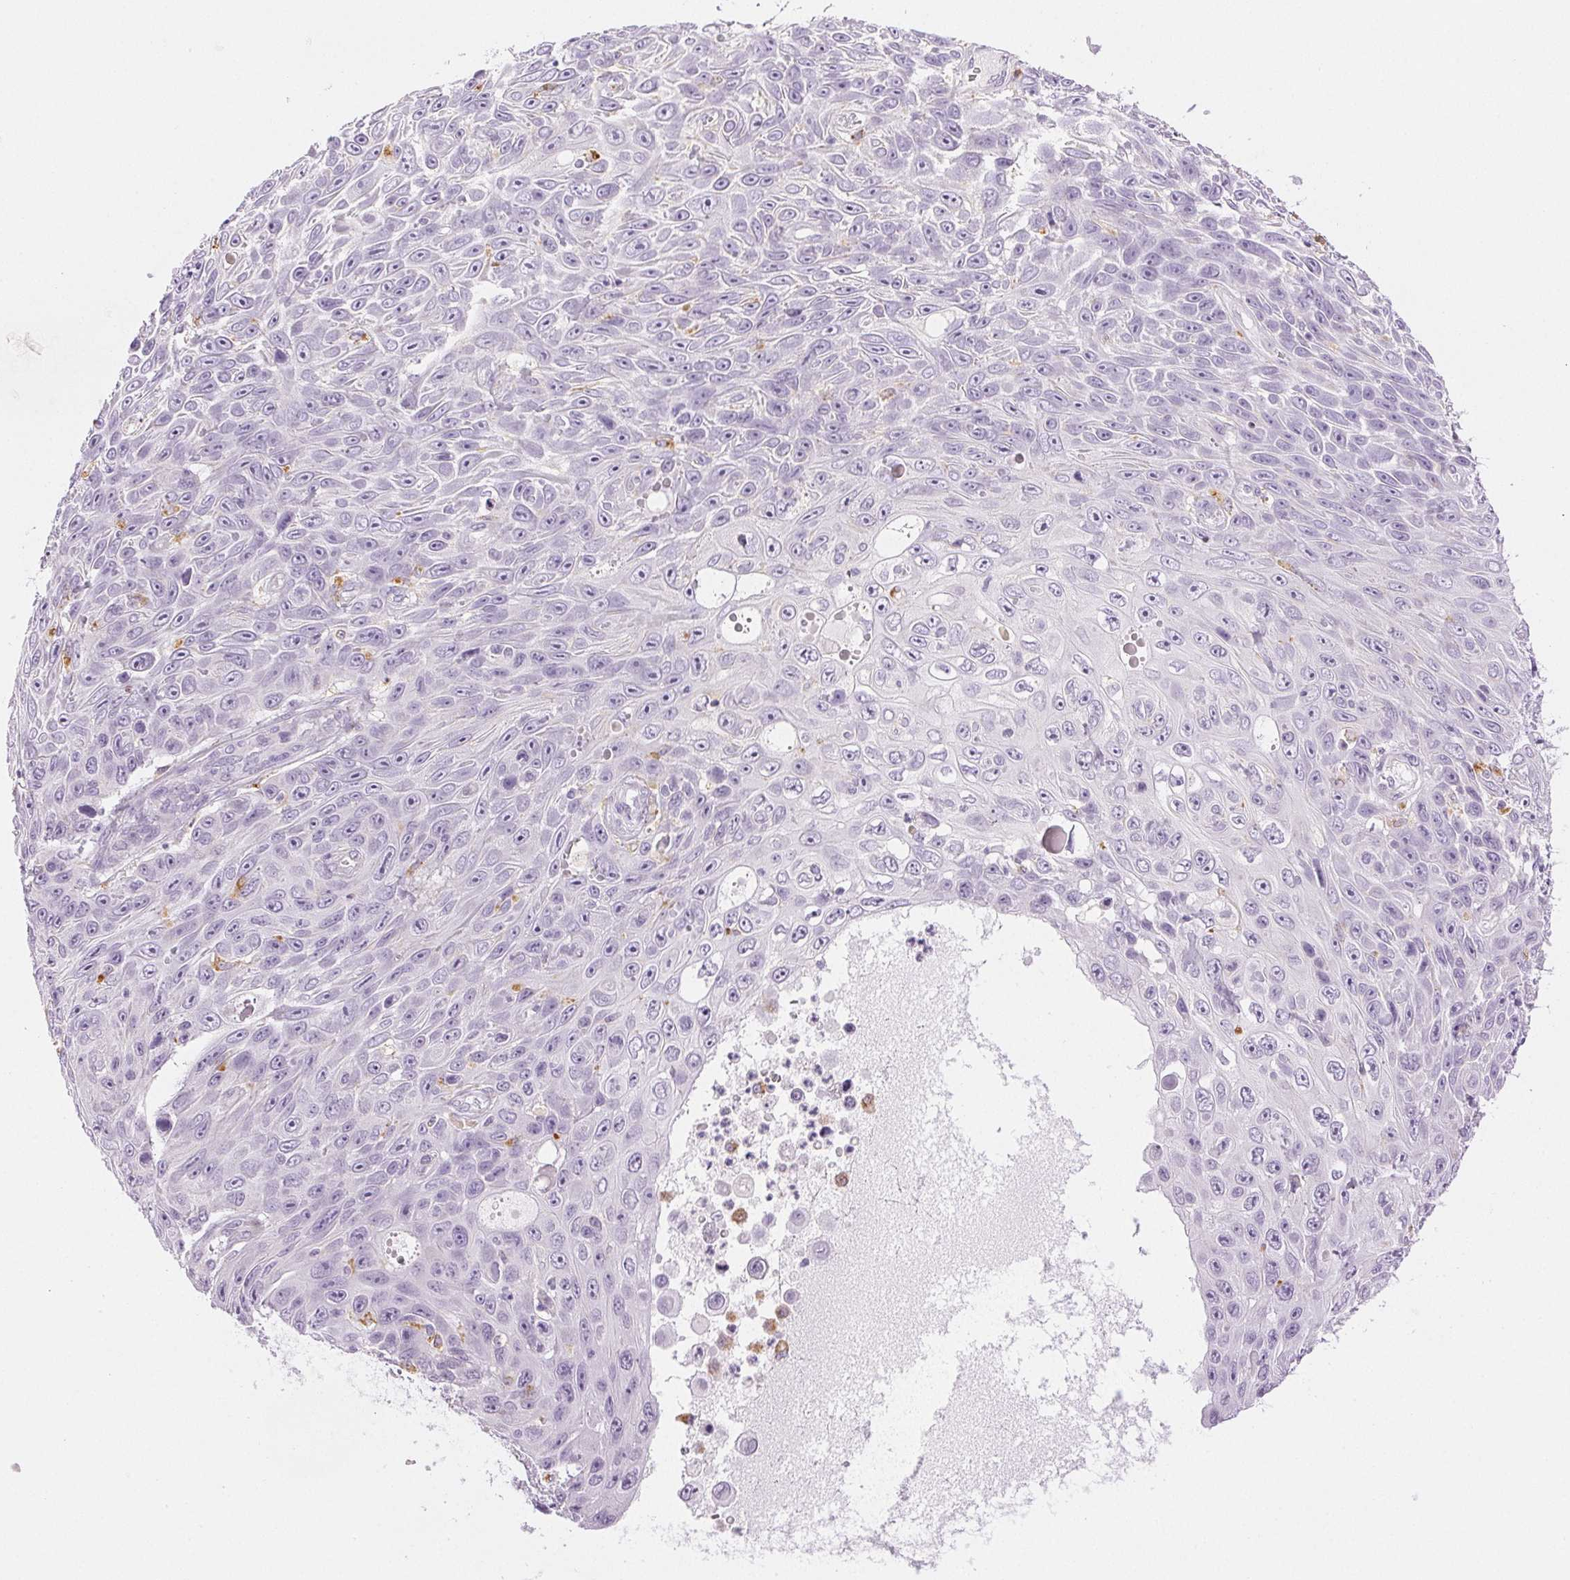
{"staining": {"intensity": "negative", "quantity": "none", "location": "none"}, "tissue": "skin cancer", "cell_type": "Tumor cells", "image_type": "cancer", "snomed": [{"axis": "morphology", "description": "Squamous cell carcinoma, NOS"}, {"axis": "topography", "description": "Skin"}], "caption": "High magnification brightfield microscopy of squamous cell carcinoma (skin) stained with DAB (3,3'-diaminobenzidine) (brown) and counterstained with hematoxylin (blue): tumor cells show no significant staining.", "gene": "SLC5A2", "patient": {"sex": "male", "age": 82}}